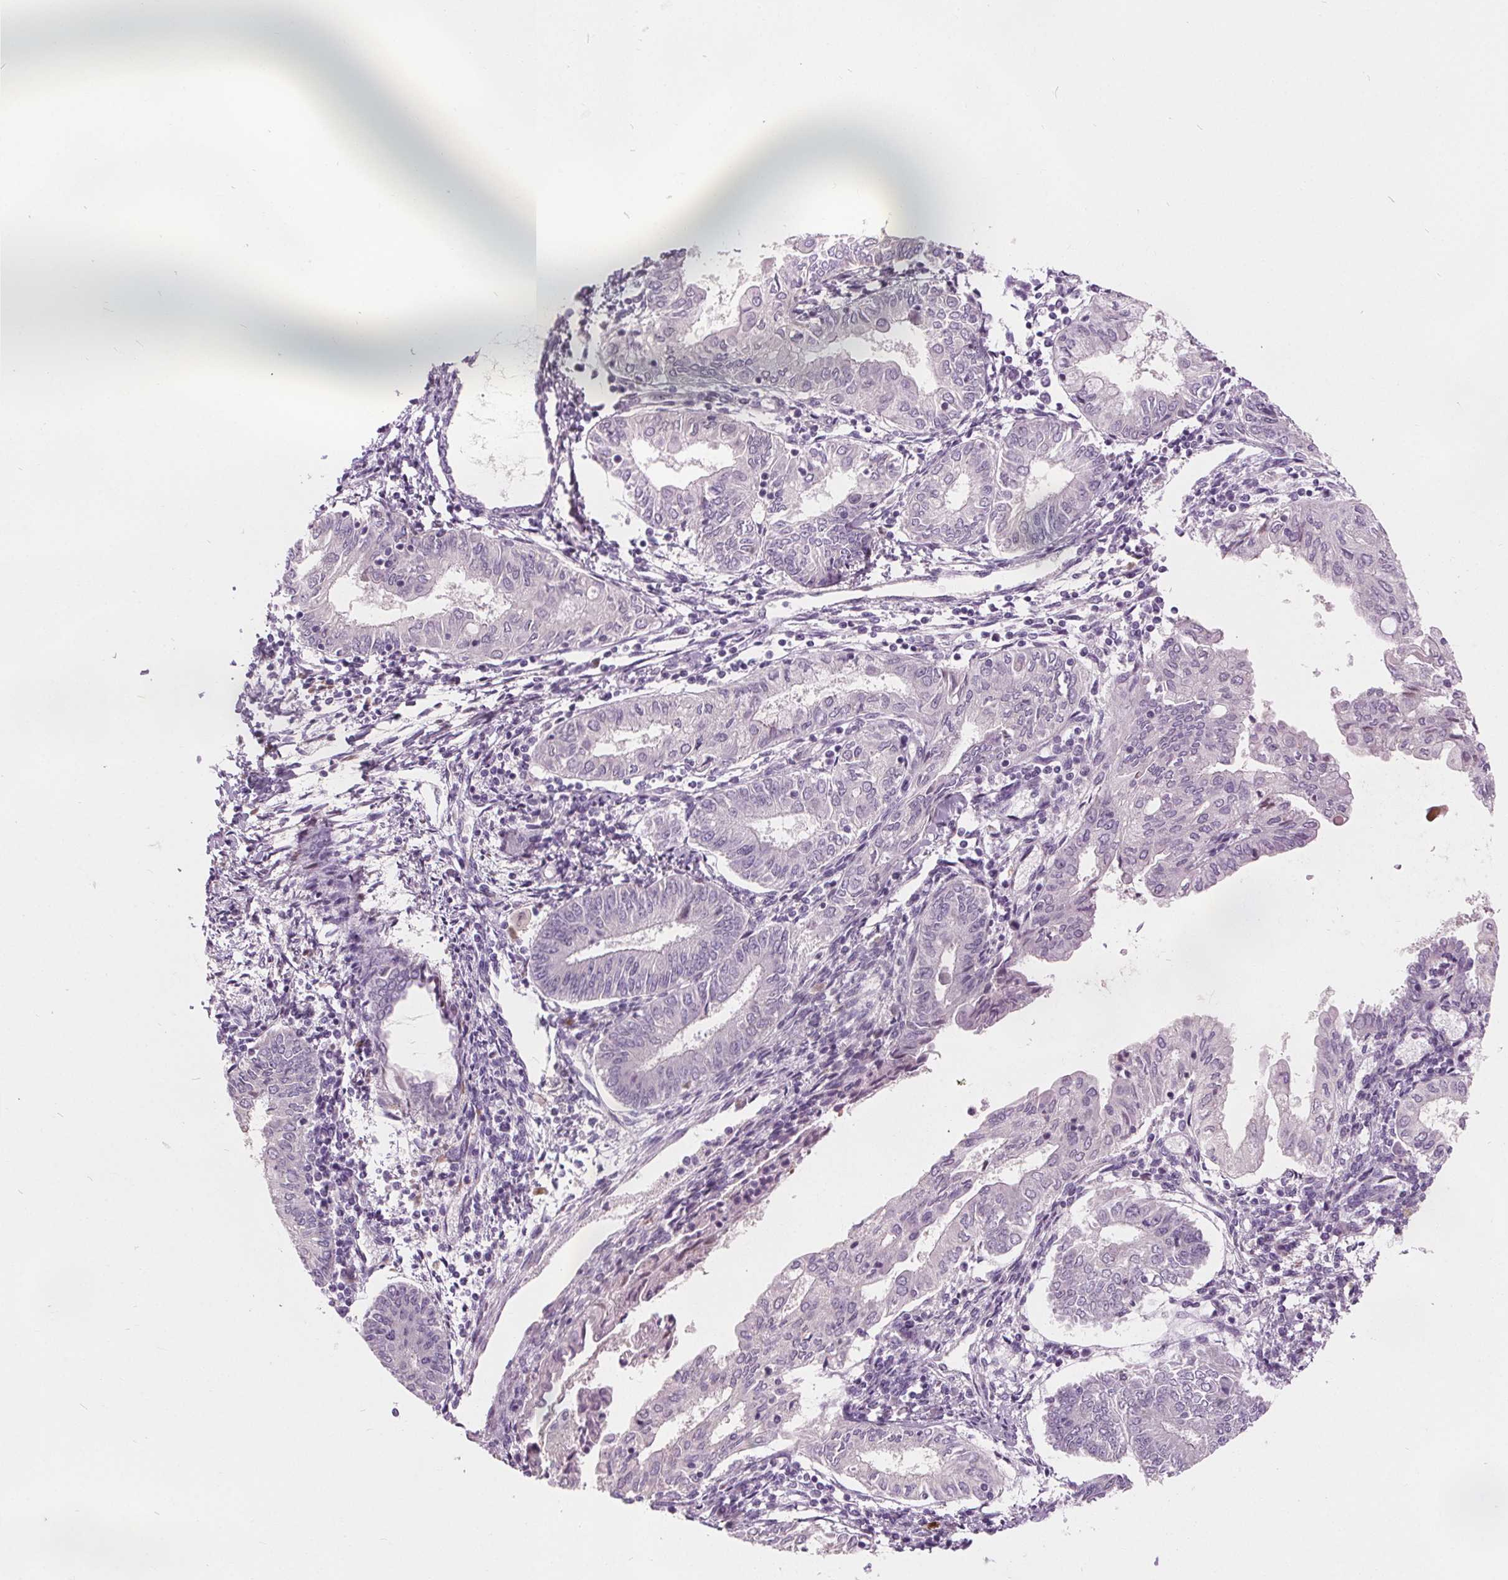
{"staining": {"intensity": "negative", "quantity": "none", "location": "none"}, "tissue": "endometrial cancer", "cell_type": "Tumor cells", "image_type": "cancer", "snomed": [{"axis": "morphology", "description": "Adenocarcinoma, NOS"}, {"axis": "topography", "description": "Endometrium"}], "caption": "Tumor cells show no significant protein staining in endometrial cancer.", "gene": "ACOX2", "patient": {"sex": "female", "age": 68}}